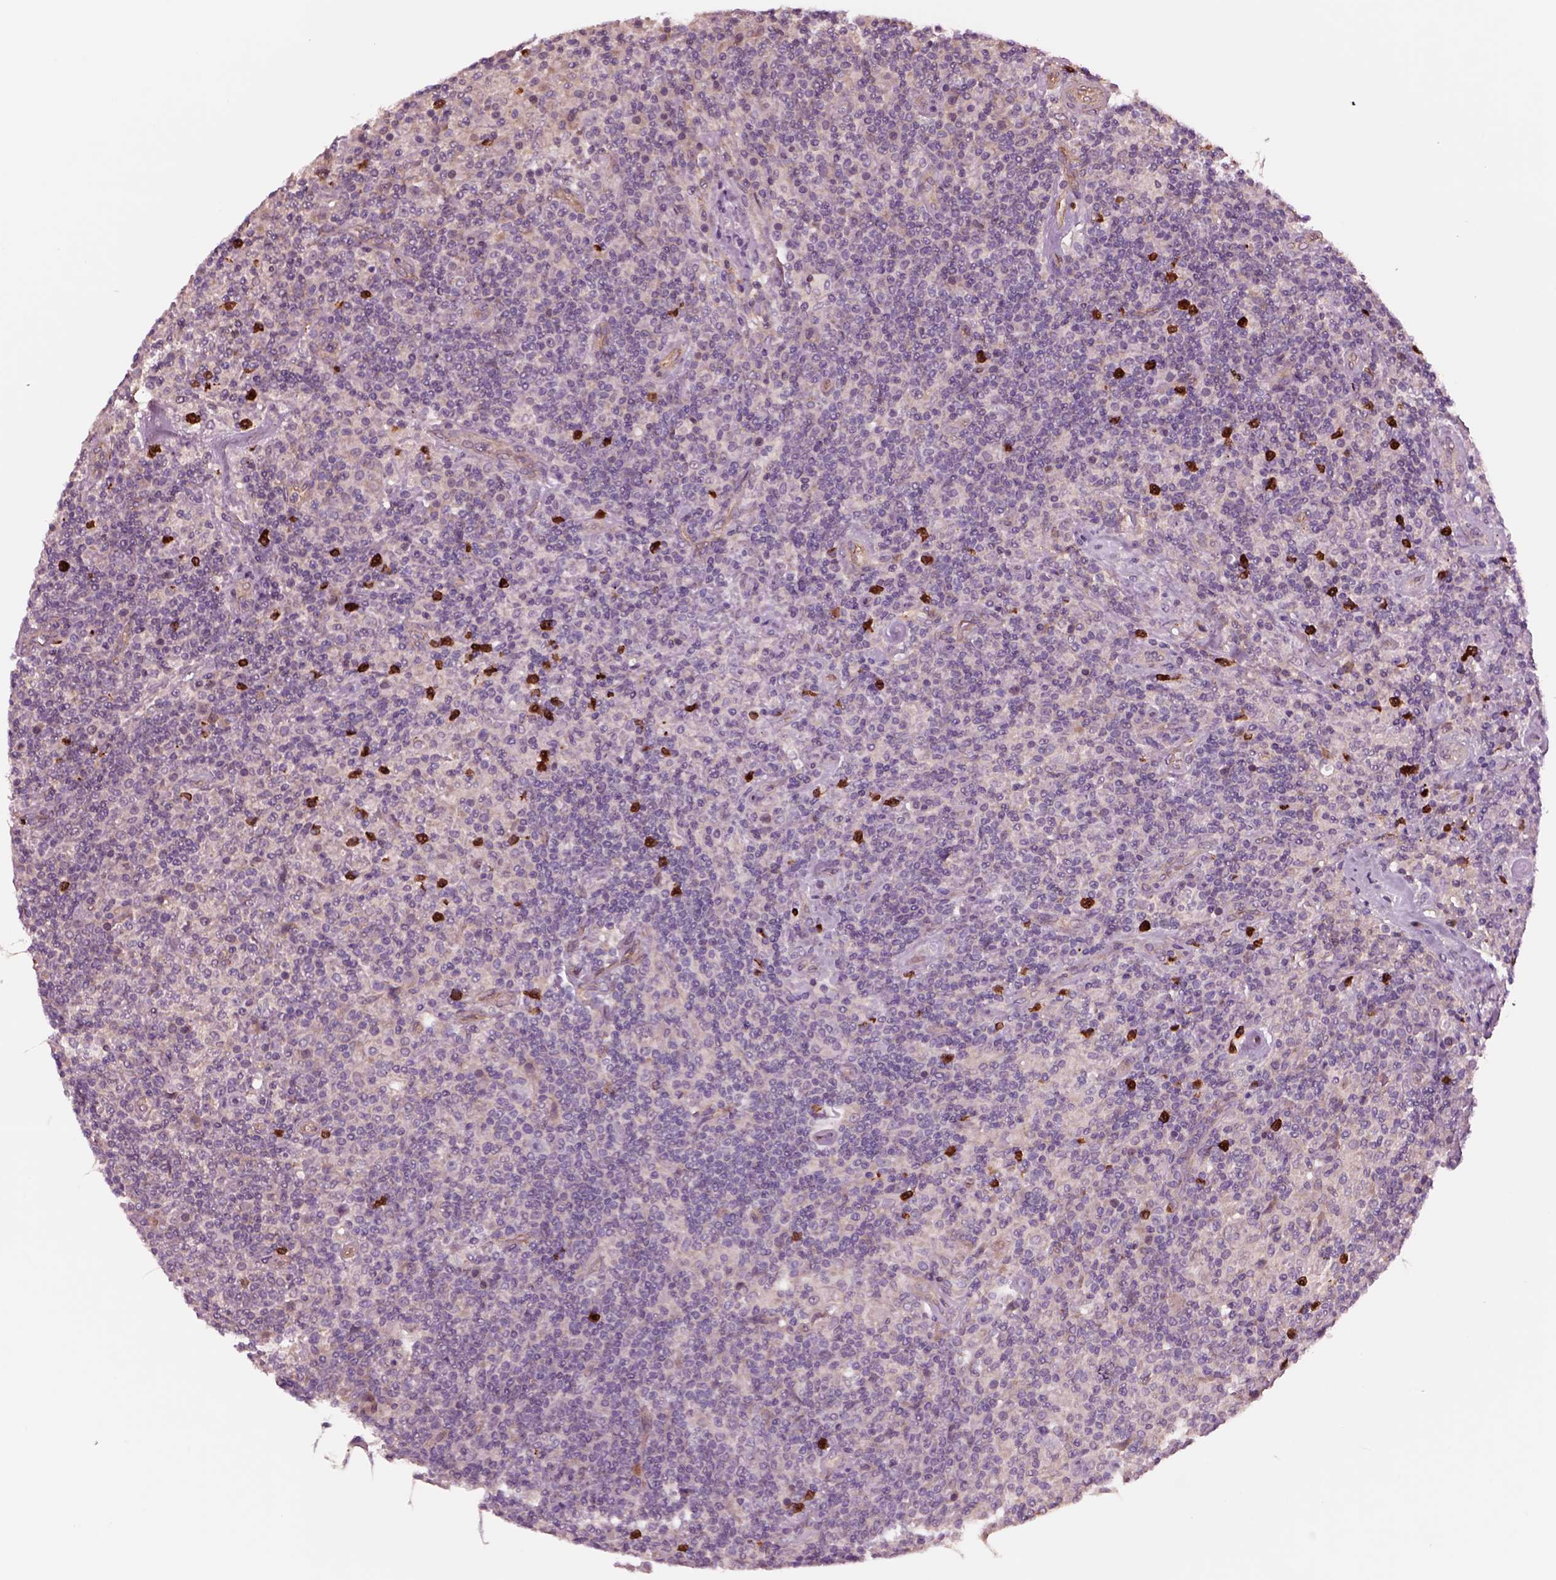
{"staining": {"intensity": "negative", "quantity": "none", "location": "none"}, "tissue": "lymphoma", "cell_type": "Tumor cells", "image_type": "cancer", "snomed": [{"axis": "morphology", "description": "Hodgkin's disease, NOS"}, {"axis": "topography", "description": "Lymph node"}], "caption": "This is a photomicrograph of immunohistochemistry (IHC) staining of Hodgkin's disease, which shows no positivity in tumor cells.", "gene": "HTR1B", "patient": {"sex": "male", "age": 70}}